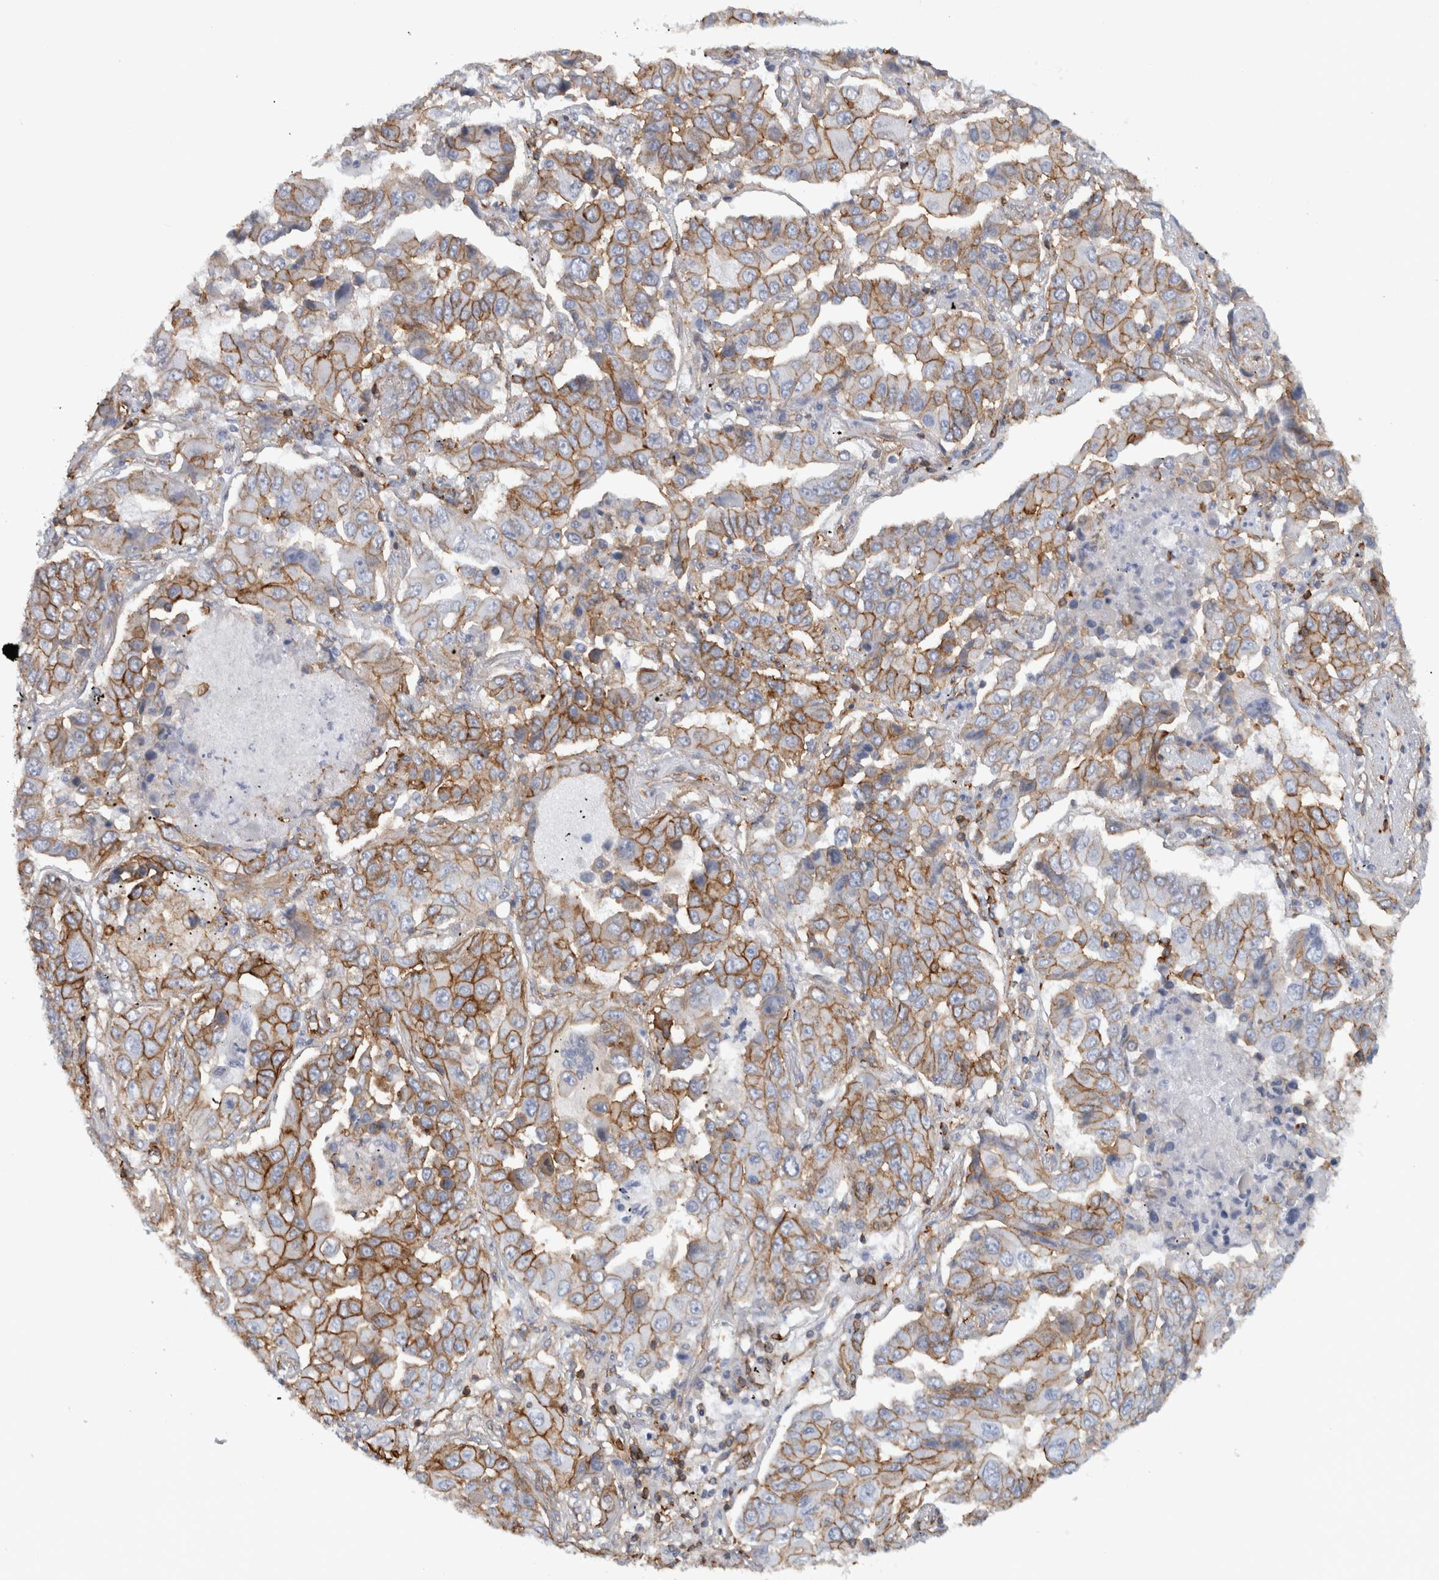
{"staining": {"intensity": "moderate", "quantity": "25%-75%", "location": "cytoplasmic/membranous"}, "tissue": "lung cancer", "cell_type": "Tumor cells", "image_type": "cancer", "snomed": [{"axis": "morphology", "description": "Adenocarcinoma, NOS"}, {"axis": "topography", "description": "Lung"}], "caption": "Adenocarcinoma (lung) tissue exhibits moderate cytoplasmic/membranous positivity in about 25%-75% of tumor cells, visualized by immunohistochemistry. (DAB (3,3'-diaminobenzidine) IHC, brown staining for protein, blue staining for nuclei).", "gene": "AHNAK", "patient": {"sex": "female", "age": 65}}